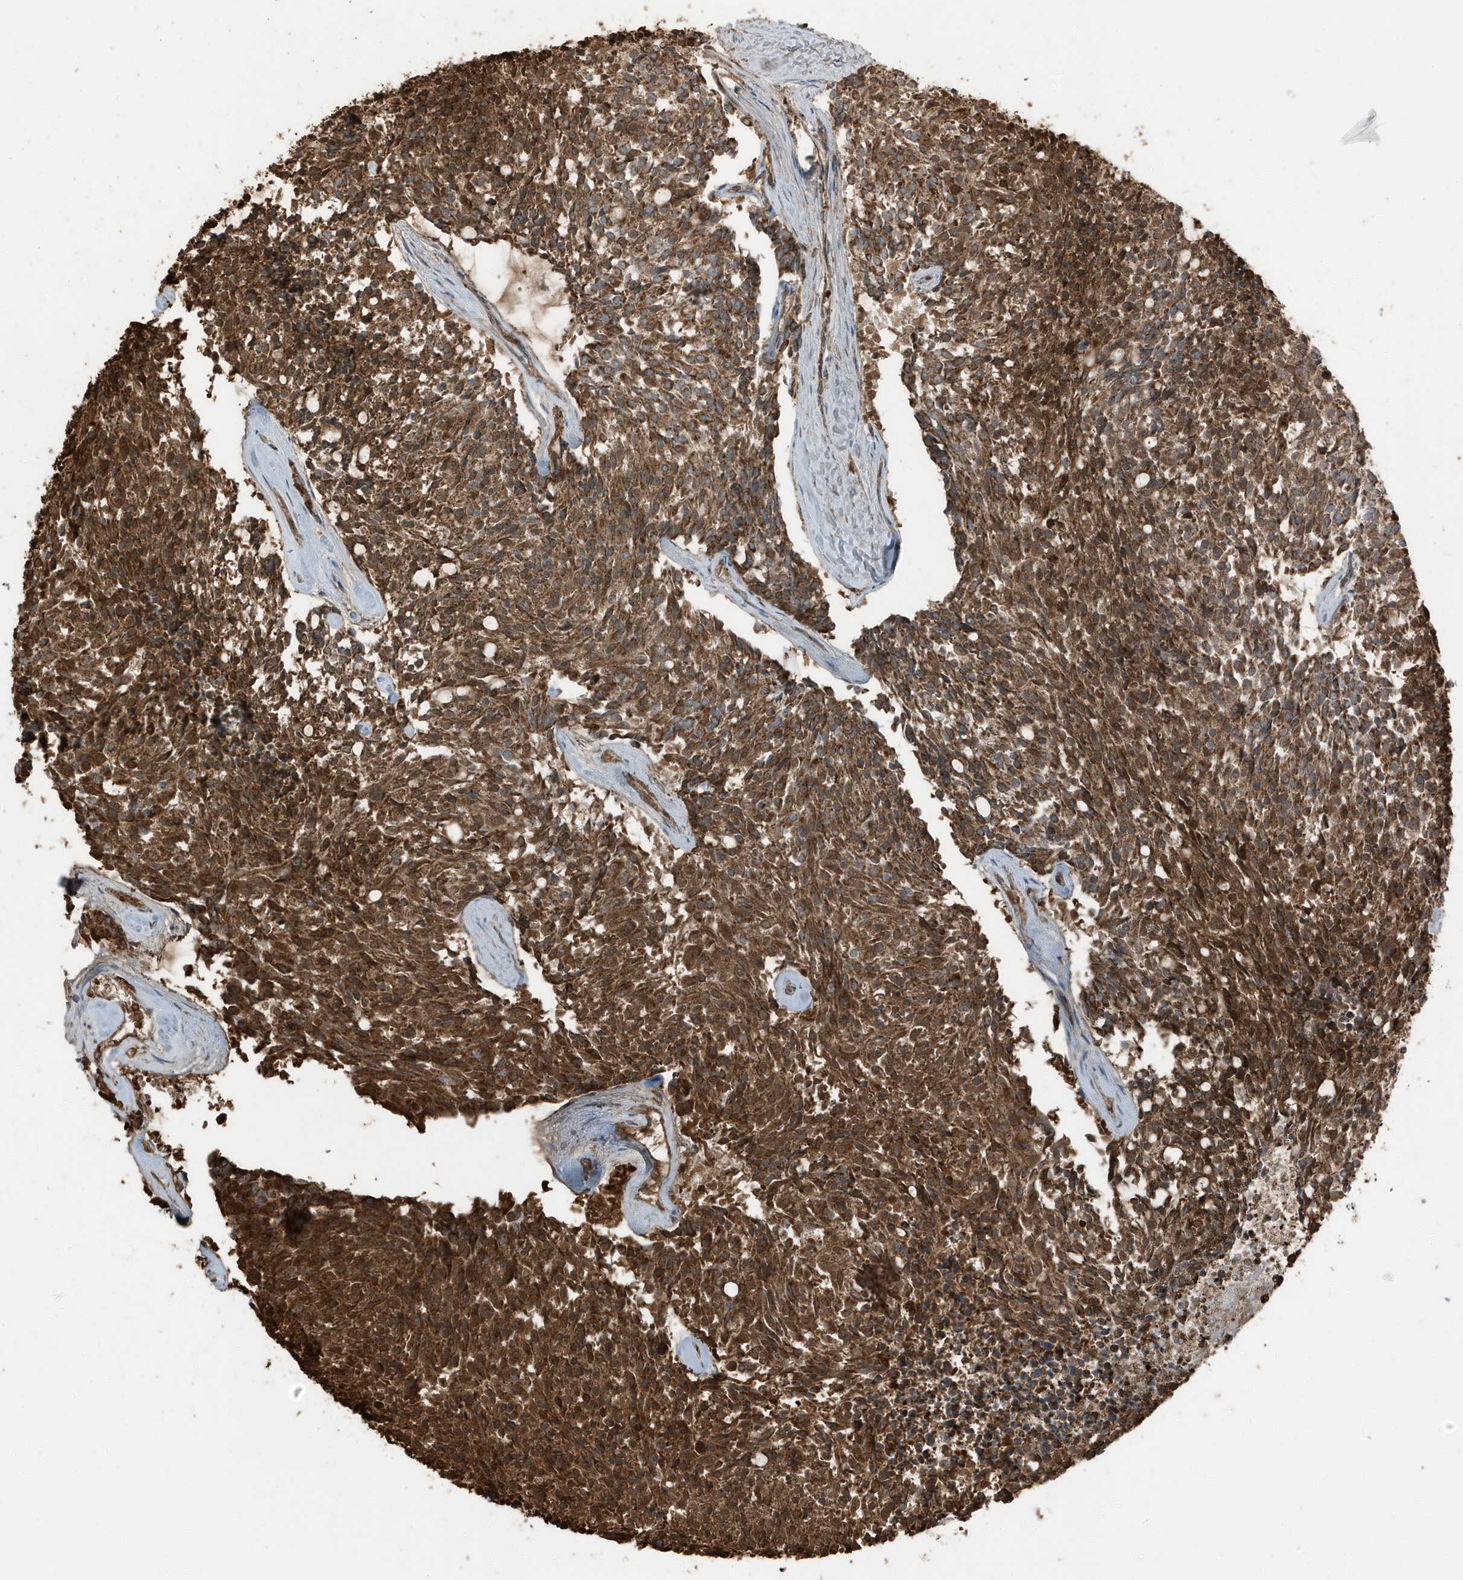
{"staining": {"intensity": "strong", "quantity": ">75%", "location": "cytoplasmic/membranous"}, "tissue": "carcinoid", "cell_type": "Tumor cells", "image_type": "cancer", "snomed": [{"axis": "morphology", "description": "Carcinoid, malignant, NOS"}, {"axis": "topography", "description": "Pancreas"}], "caption": "Strong cytoplasmic/membranous protein positivity is appreciated in approximately >75% of tumor cells in malignant carcinoid.", "gene": "AZI2", "patient": {"sex": "female", "age": 54}}